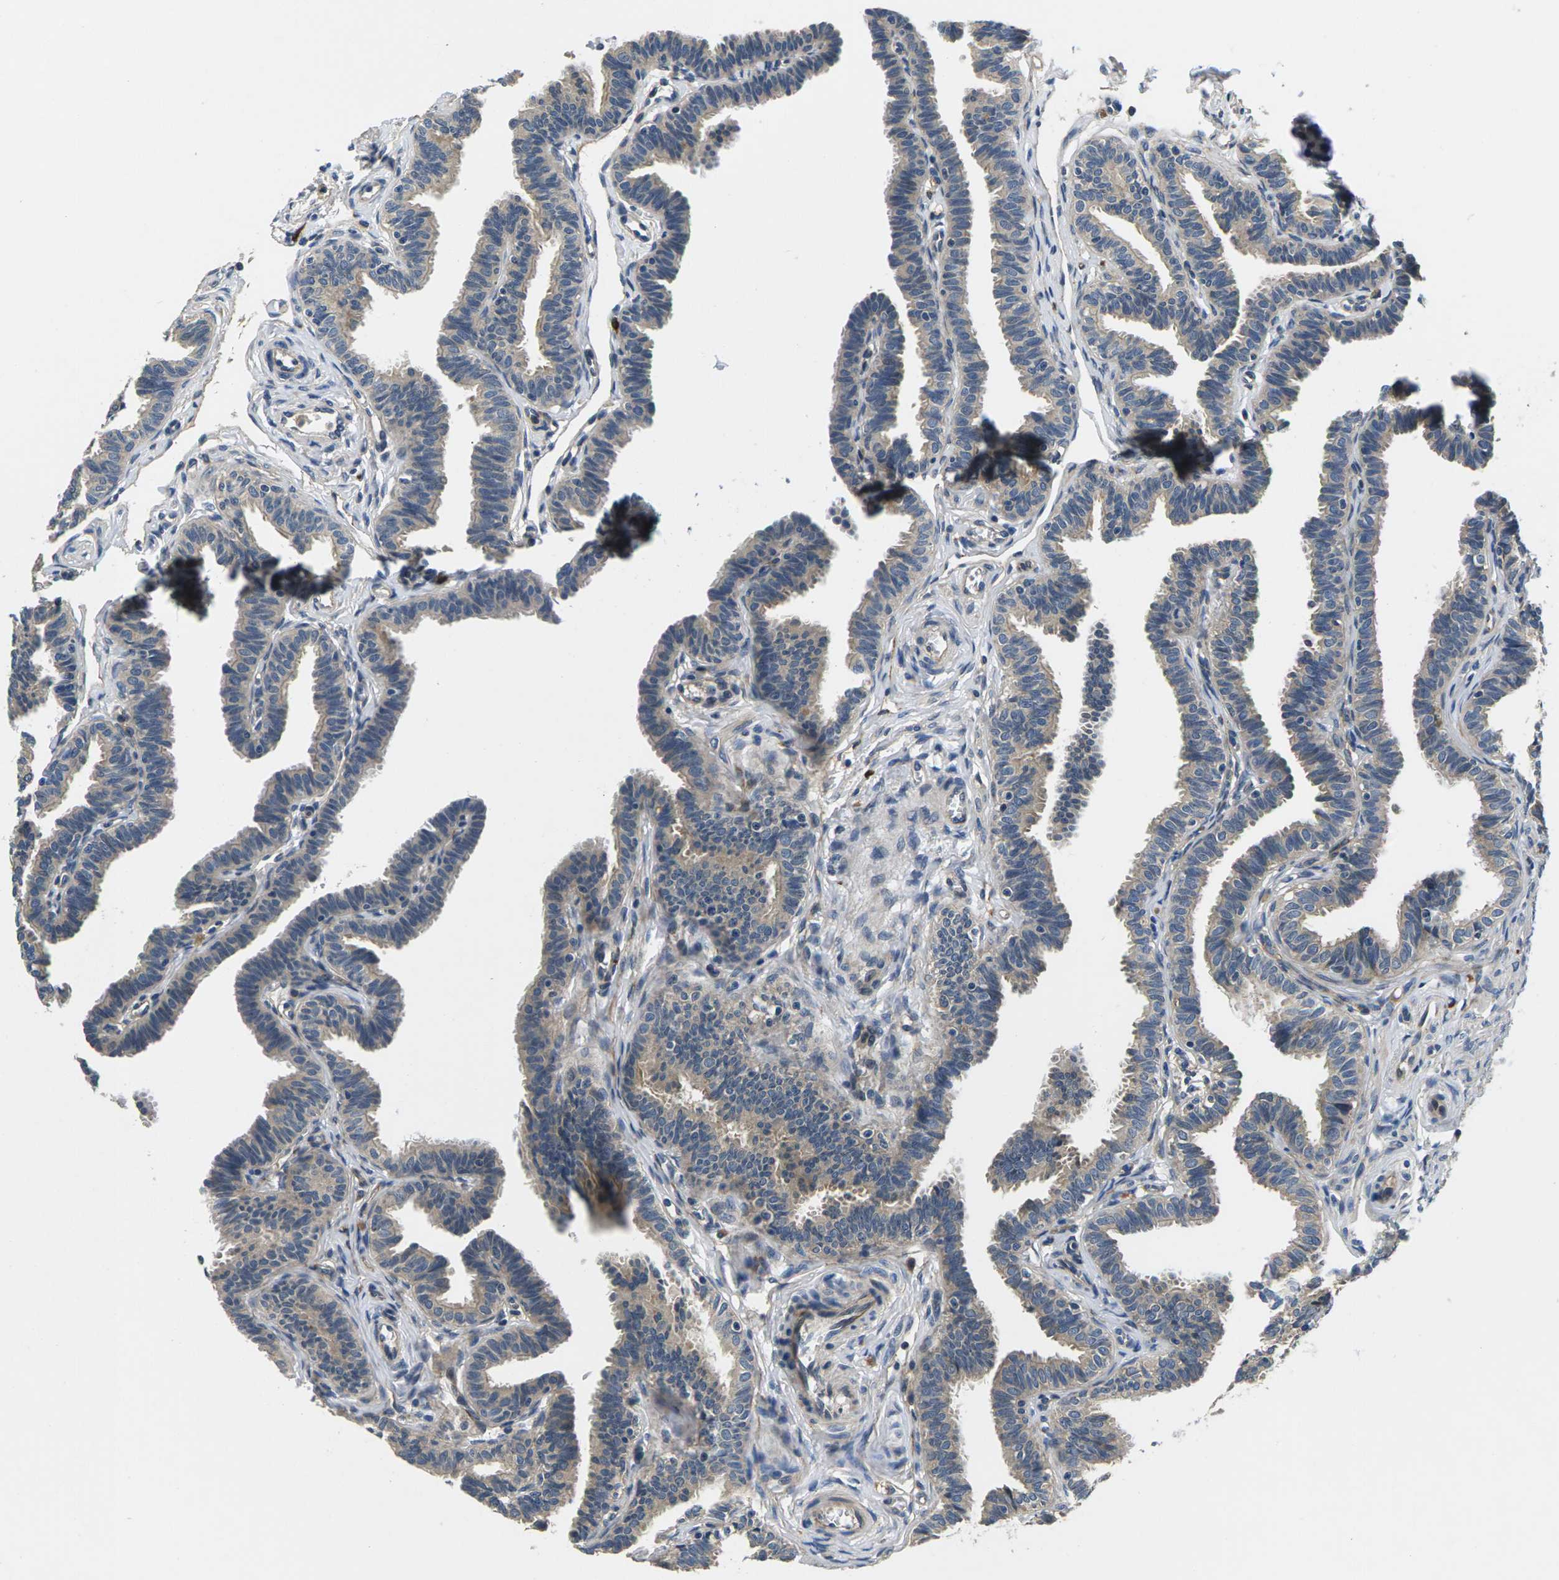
{"staining": {"intensity": "weak", "quantity": "<25%", "location": "cytoplasmic/membranous"}, "tissue": "fallopian tube", "cell_type": "Glandular cells", "image_type": "normal", "snomed": [{"axis": "morphology", "description": "Normal tissue, NOS"}, {"axis": "topography", "description": "Fallopian tube"}, {"axis": "topography", "description": "Ovary"}], "caption": "DAB (3,3'-diaminobenzidine) immunohistochemical staining of benign human fallopian tube exhibits no significant positivity in glandular cells. The staining is performed using DAB (3,3'-diaminobenzidine) brown chromogen with nuclei counter-stained in using hematoxylin.", "gene": "PLCE1", "patient": {"sex": "female", "age": 23}}